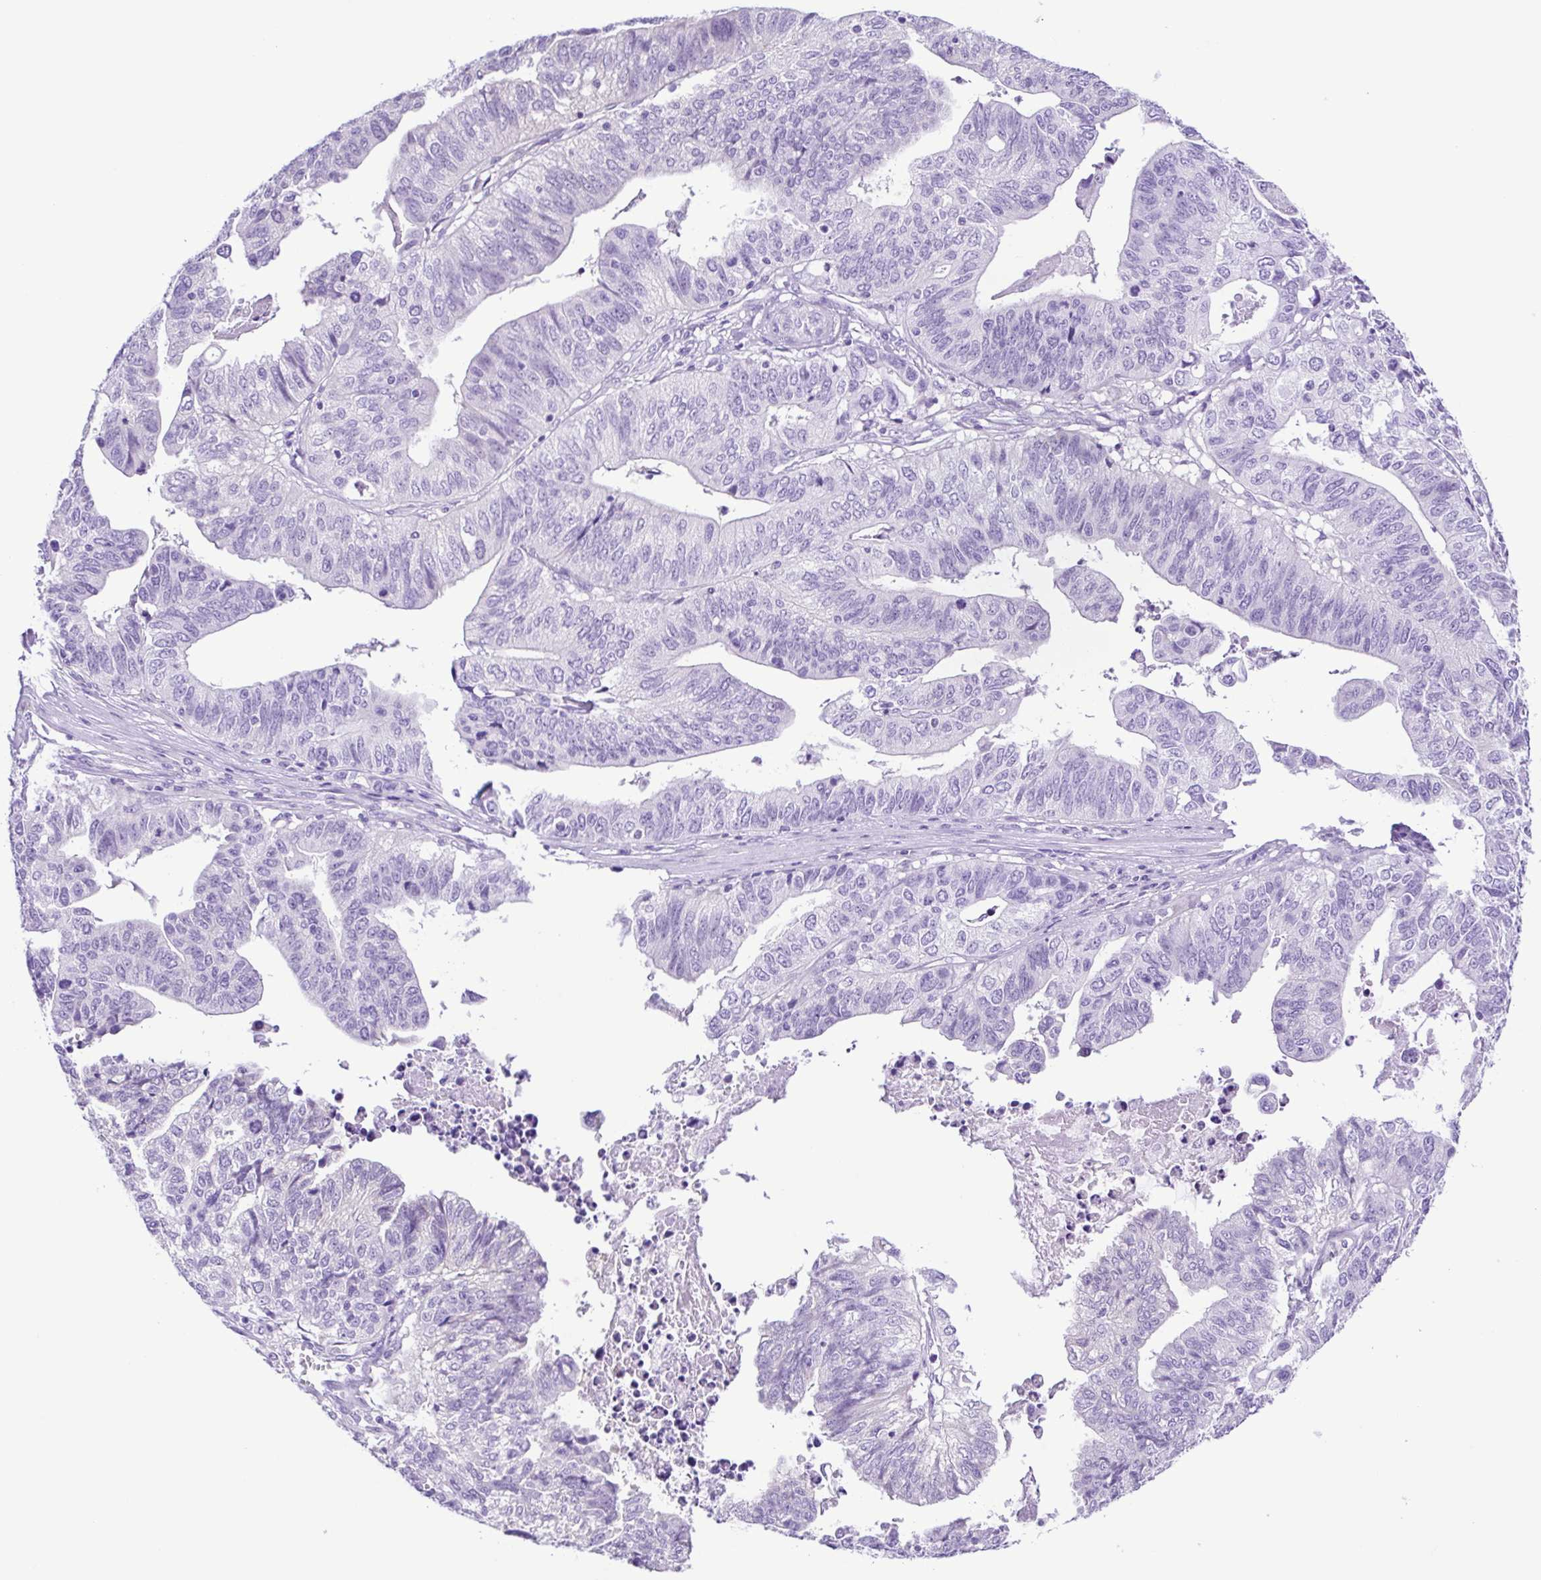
{"staining": {"intensity": "negative", "quantity": "none", "location": "none"}, "tissue": "stomach cancer", "cell_type": "Tumor cells", "image_type": "cancer", "snomed": [{"axis": "morphology", "description": "Adenocarcinoma, NOS"}, {"axis": "topography", "description": "Stomach, upper"}], "caption": "IHC photomicrograph of stomach cancer stained for a protein (brown), which reveals no positivity in tumor cells.", "gene": "SYT1", "patient": {"sex": "female", "age": 67}}